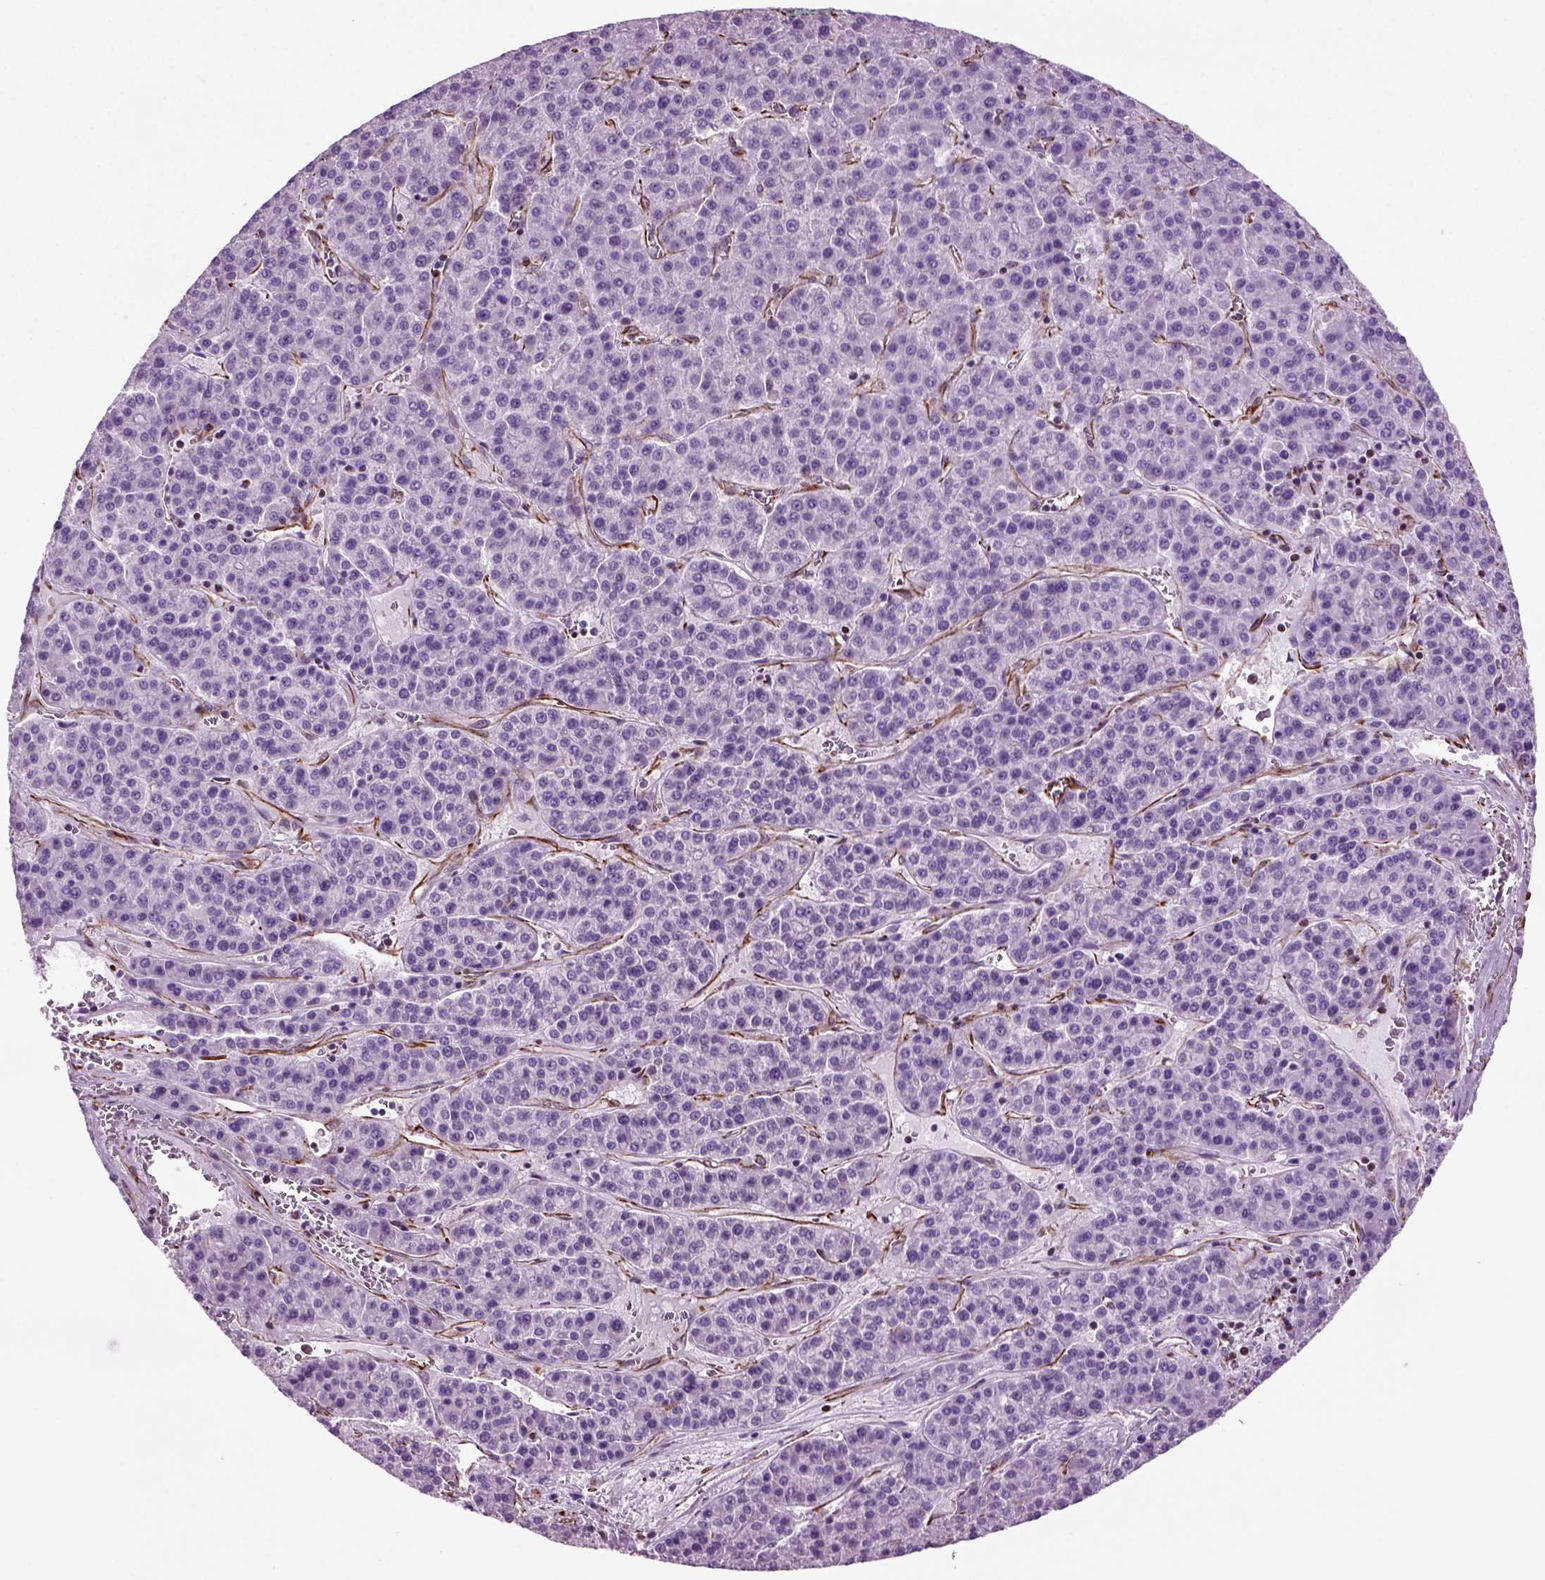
{"staining": {"intensity": "negative", "quantity": "none", "location": "none"}, "tissue": "liver cancer", "cell_type": "Tumor cells", "image_type": "cancer", "snomed": [{"axis": "morphology", "description": "Carcinoma, Hepatocellular, NOS"}, {"axis": "topography", "description": "Liver"}], "caption": "This is an immunohistochemistry (IHC) micrograph of human hepatocellular carcinoma (liver). There is no staining in tumor cells.", "gene": "ACER3", "patient": {"sex": "female", "age": 58}}